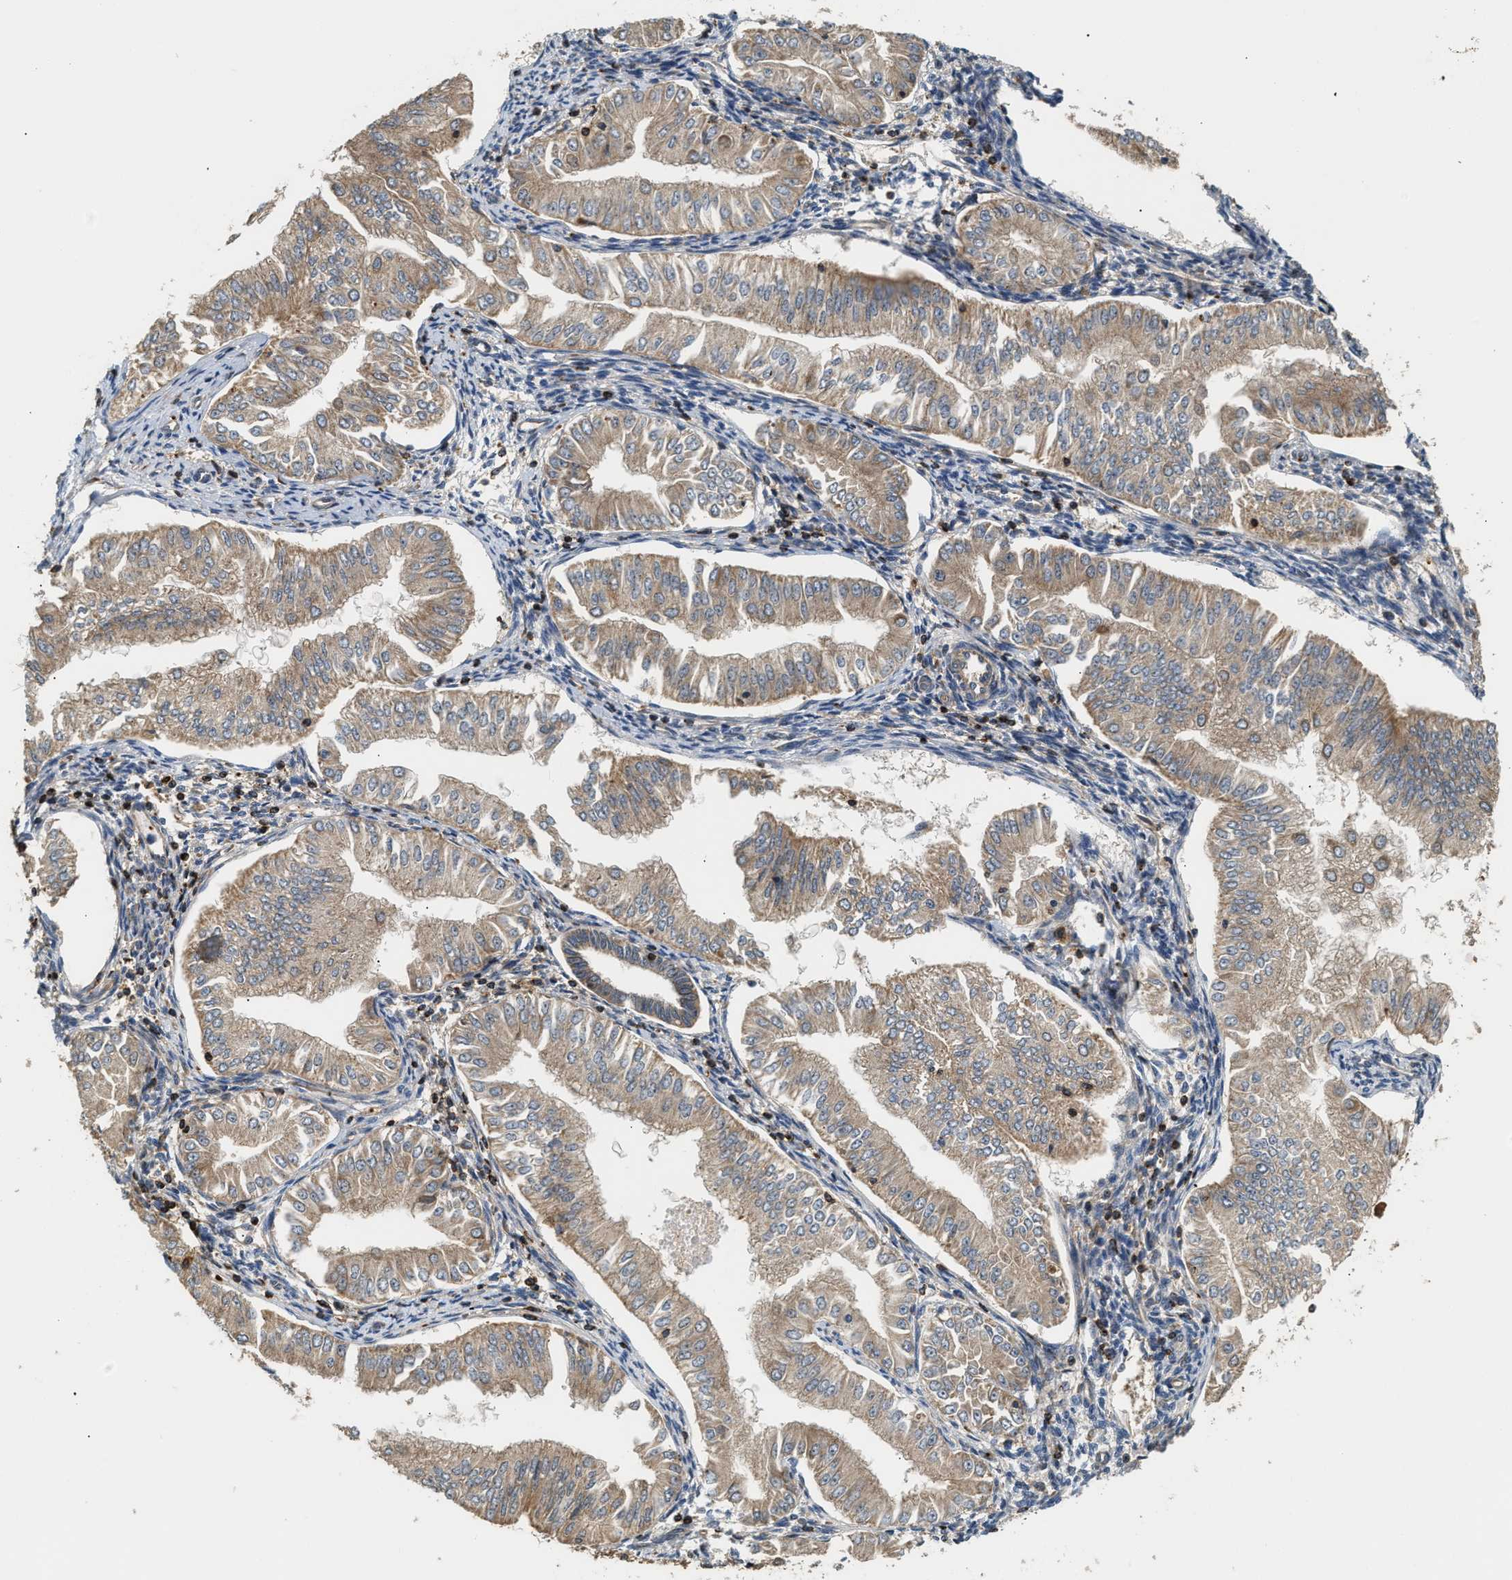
{"staining": {"intensity": "moderate", "quantity": ">75%", "location": "cytoplasmic/membranous"}, "tissue": "endometrial cancer", "cell_type": "Tumor cells", "image_type": "cancer", "snomed": [{"axis": "morphology", "description": "Normal tissue, NOS"}, {"axis": "morphology", "description": "Adenocarcinoma, NOS"}, {"axis": "topography", "description": "Endometrium"}], "caption": "High-magnification brightfield microscopy of endometrial cancer stained with DAB (brown) and counterstained with hematoxylin (blue). tumor cells exhibit moderate cytoplasmic/membranous expression is present in about>75% of cells.", "gene": "SNX5", "patient": {"sex": "female", "age": 53}}